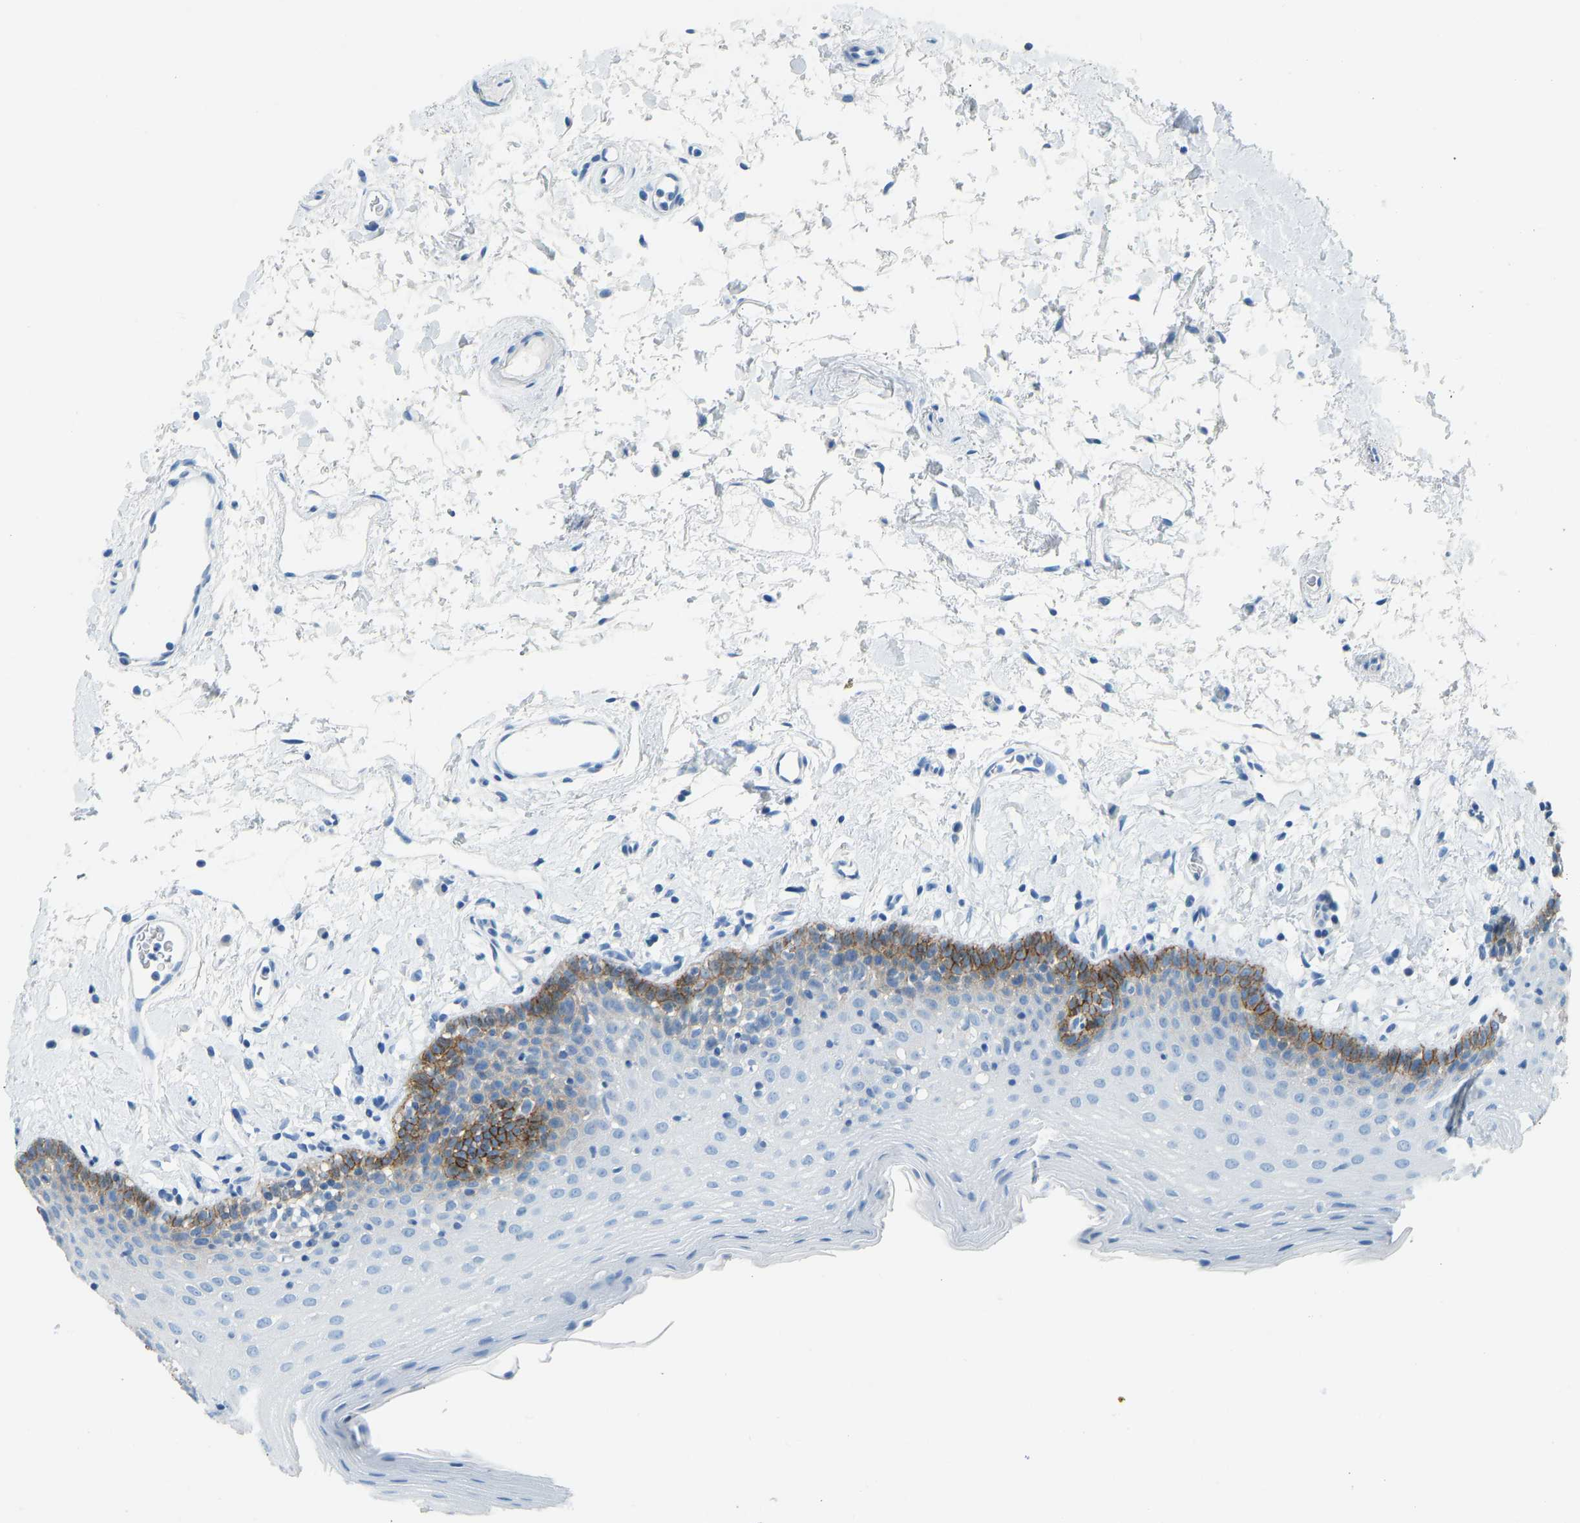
{"staining": {"intensity": "moderate", "quantity": "<25%", "location": "cytoplasmic/membranous"}, "tissue": "oral mucosa", "cell_type": "Squamous epithelial cells", "image_type": "normal", "snomed": [{"axis": "morphology", "description": "Normal tissue, NOS"}, {"axis": "topography", "description": "Oral tissue"}], "caption": "Squamous epithelial cells show moderate cytoplasmic/membranous staining in approximately <25% of cells in benign oral mucosa. The staining is performed using DAB brown chromogen to label protein expression. The nuclei are counter-stained blue using hematoxylin.", "gene": "ATP1A1", "patient": {"sex": "male", "age": 66}}